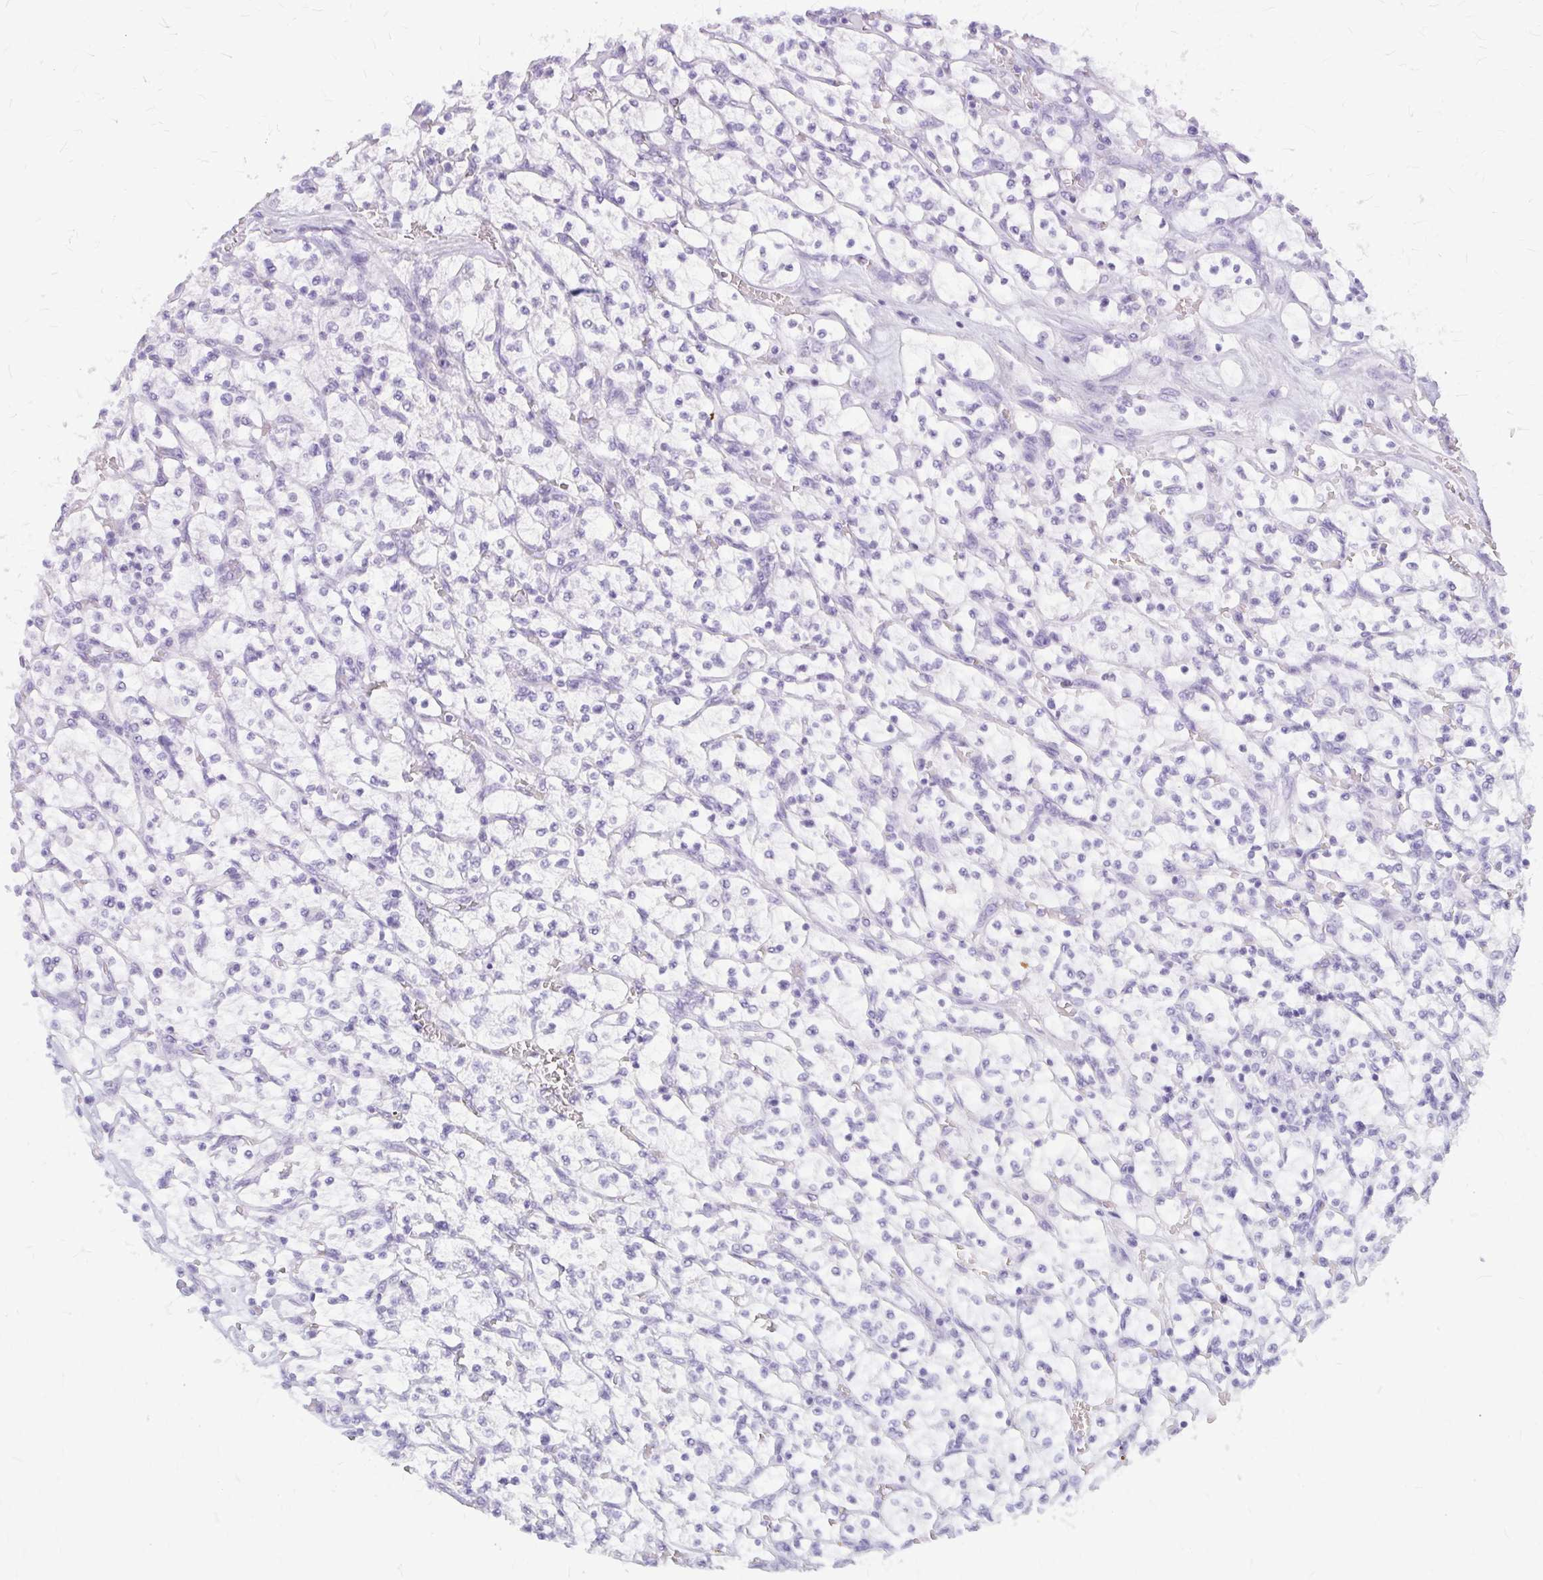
{"staining": {"intensity": "negative", "quantity": "none", "location": "none"}, "tissue": "renal cancer", "cell_type": "Tumor cells", "image_type": "cancer", "snomed": [{"axis": "morphology", "description": "Adenocarcinoma, NOS"}, {"axis": "topography", "description": "Kidney"}], "caption": "Renal cancer was stained to show a protein in brown. There is no significant expression in tumor cells.", "gene": "KLHDC7A", "patient": {"sex": "female", "age": 64}}